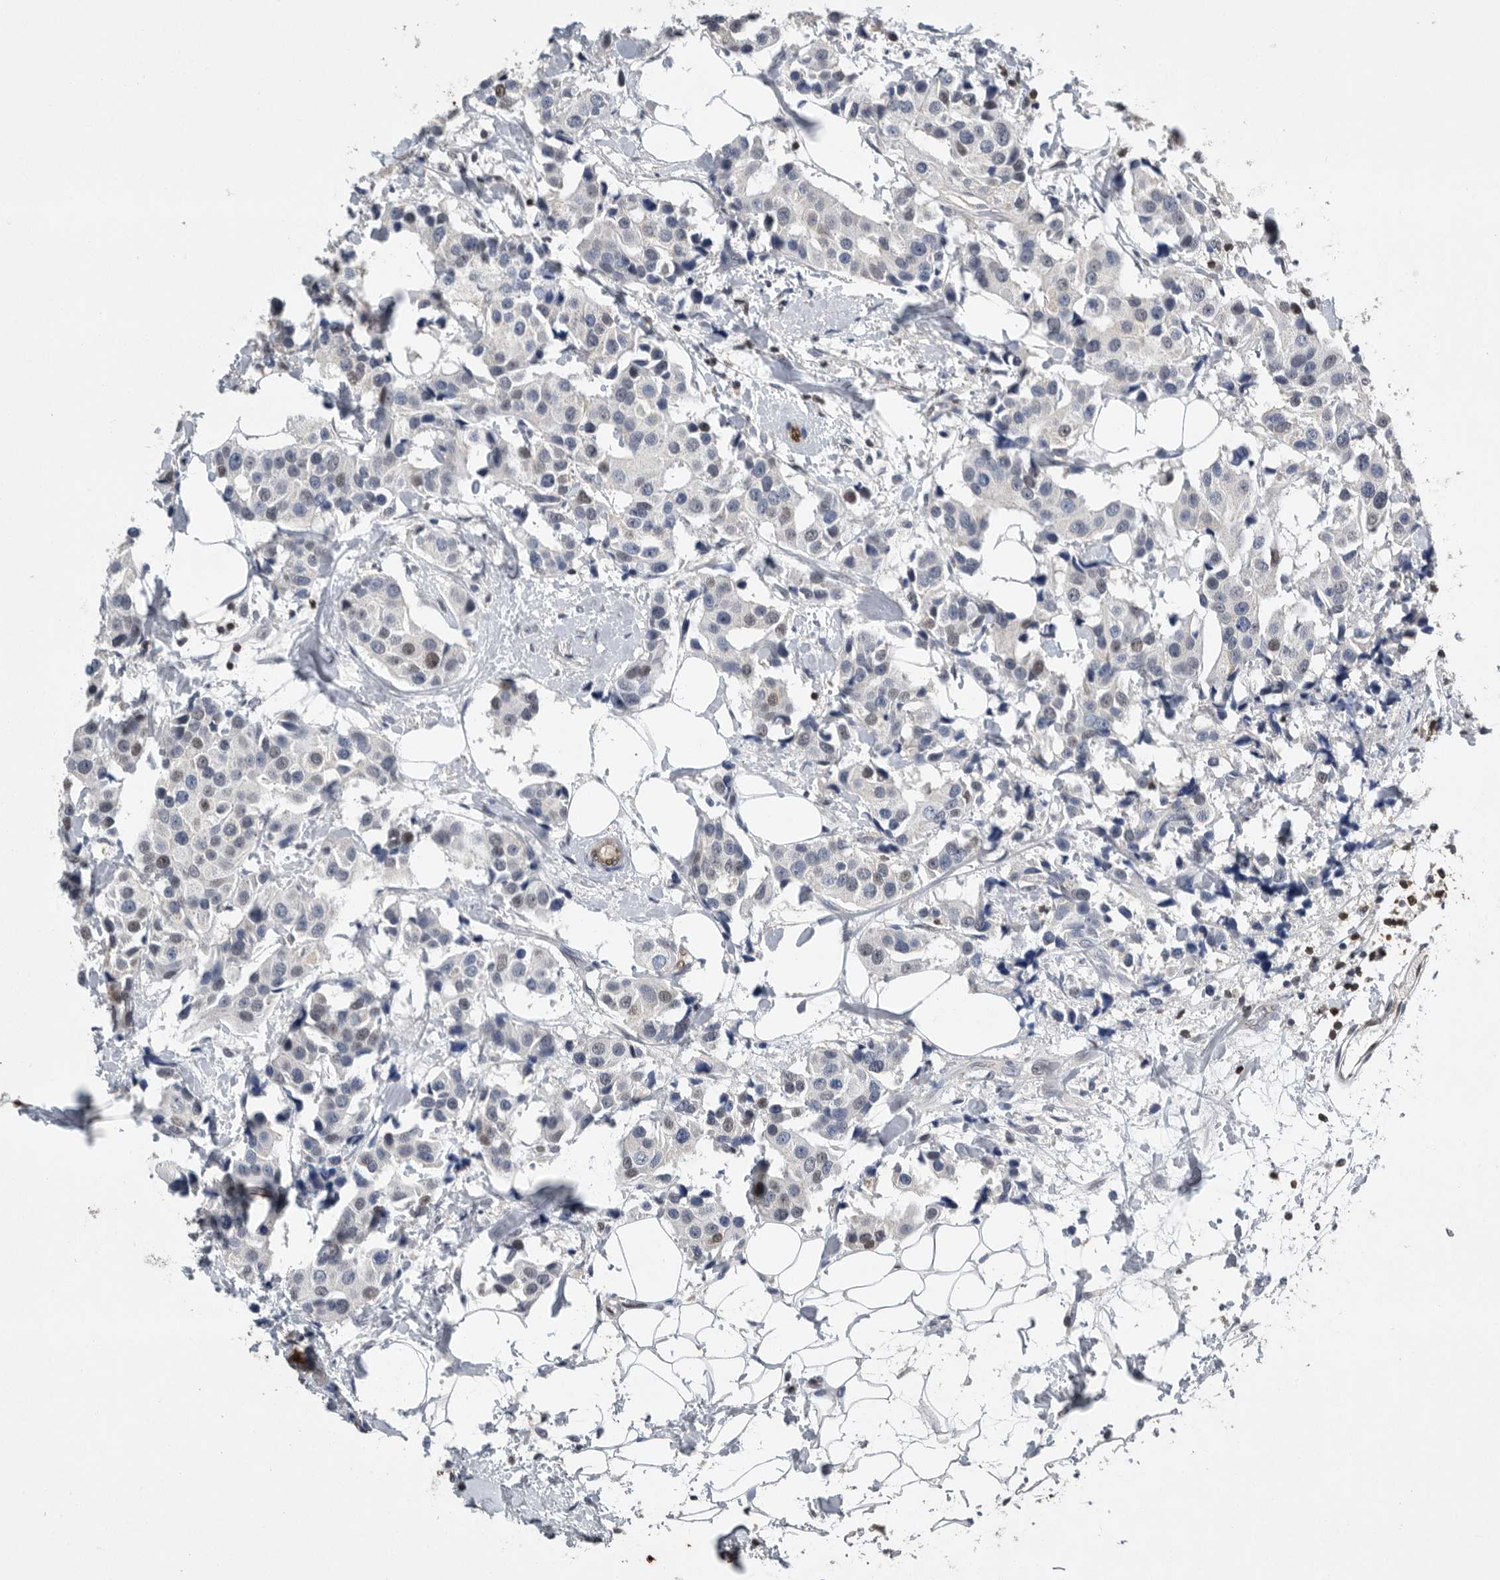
{"staining": {"intensity": "negative", "quantity": "none", "location": "none"}, "tissue": "breast cancer", "cell_type": "Tumor cells", "image_type": "cancer", "snomed": [{"axis": "morphology", "description": "Normal tissue, NOS"}, {"axis": "morphology", "description": "Duct carcinoma"}, {"axis": "topography", "description": "Breast"}], "caption": "Immunohistochemistry micrograph of neoplastic tissue: human breast cancer stained with DAB demonstrates no significant protein positivity in tumor cells.", "gene": "PDCD4", "patient": {"sex": "female", "age": 39}}